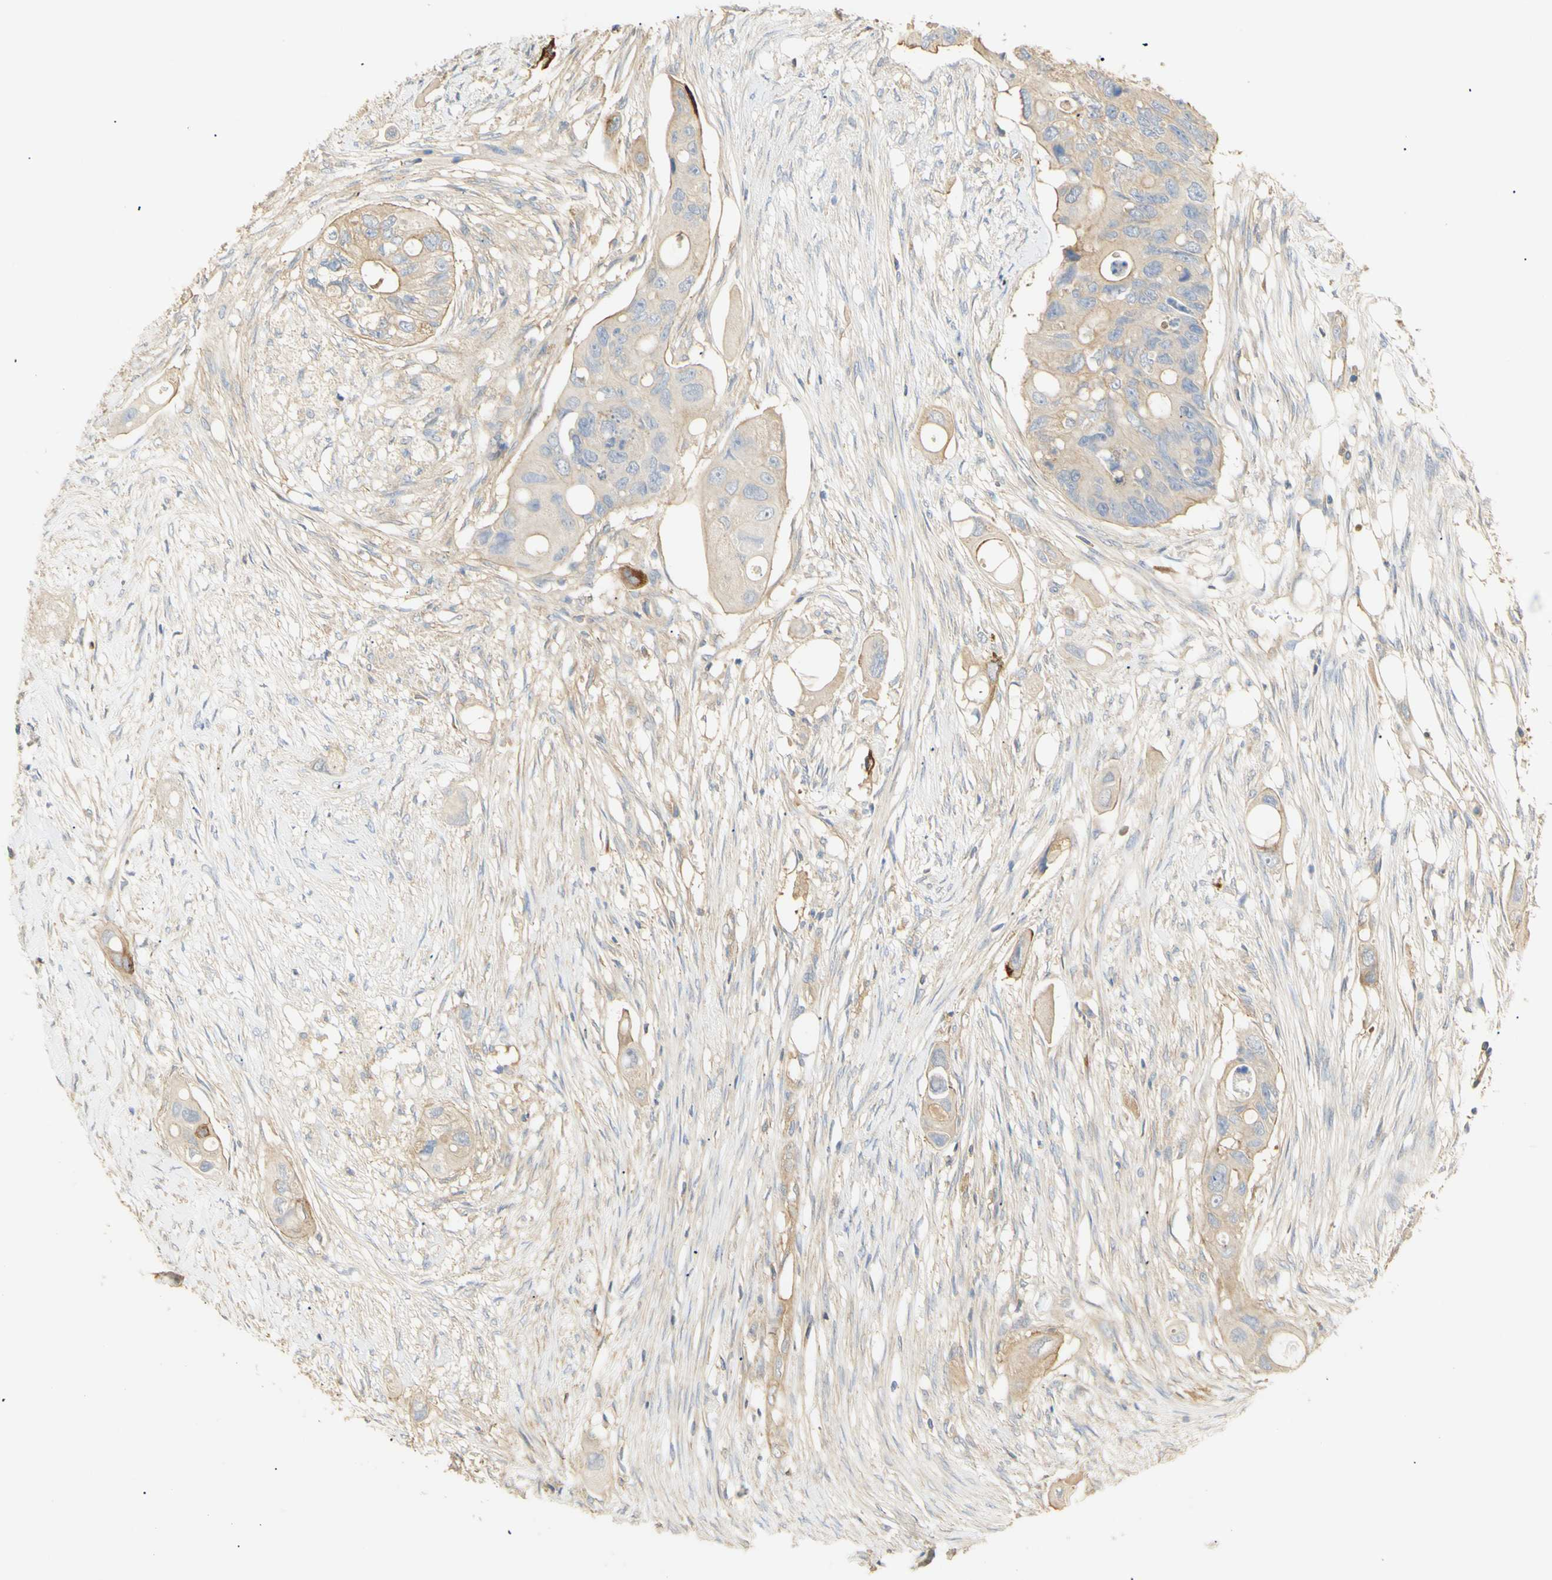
{"staining": {"intensity": "moderate", "quantity": "<25%", "location": "cytoplasmic/membranous"}, "tissue": "colorectal cancer", "cell_type": "Tumor cells", "image_type": "cancer", "snomed": [{"axis": "morphology", "description": "Adenocarcinoma, NOS"}, {"axis": "topography", "description": "Colon"}], "caption": "Colorectal cancer (adenocarcinoma) stained with a brown dye reveals moderate cytoplasmic/membranous positive positivity in about <25% of tumor cells.", "gene": "KCNE4", "patient": {"sex": "female", "age": 57}}